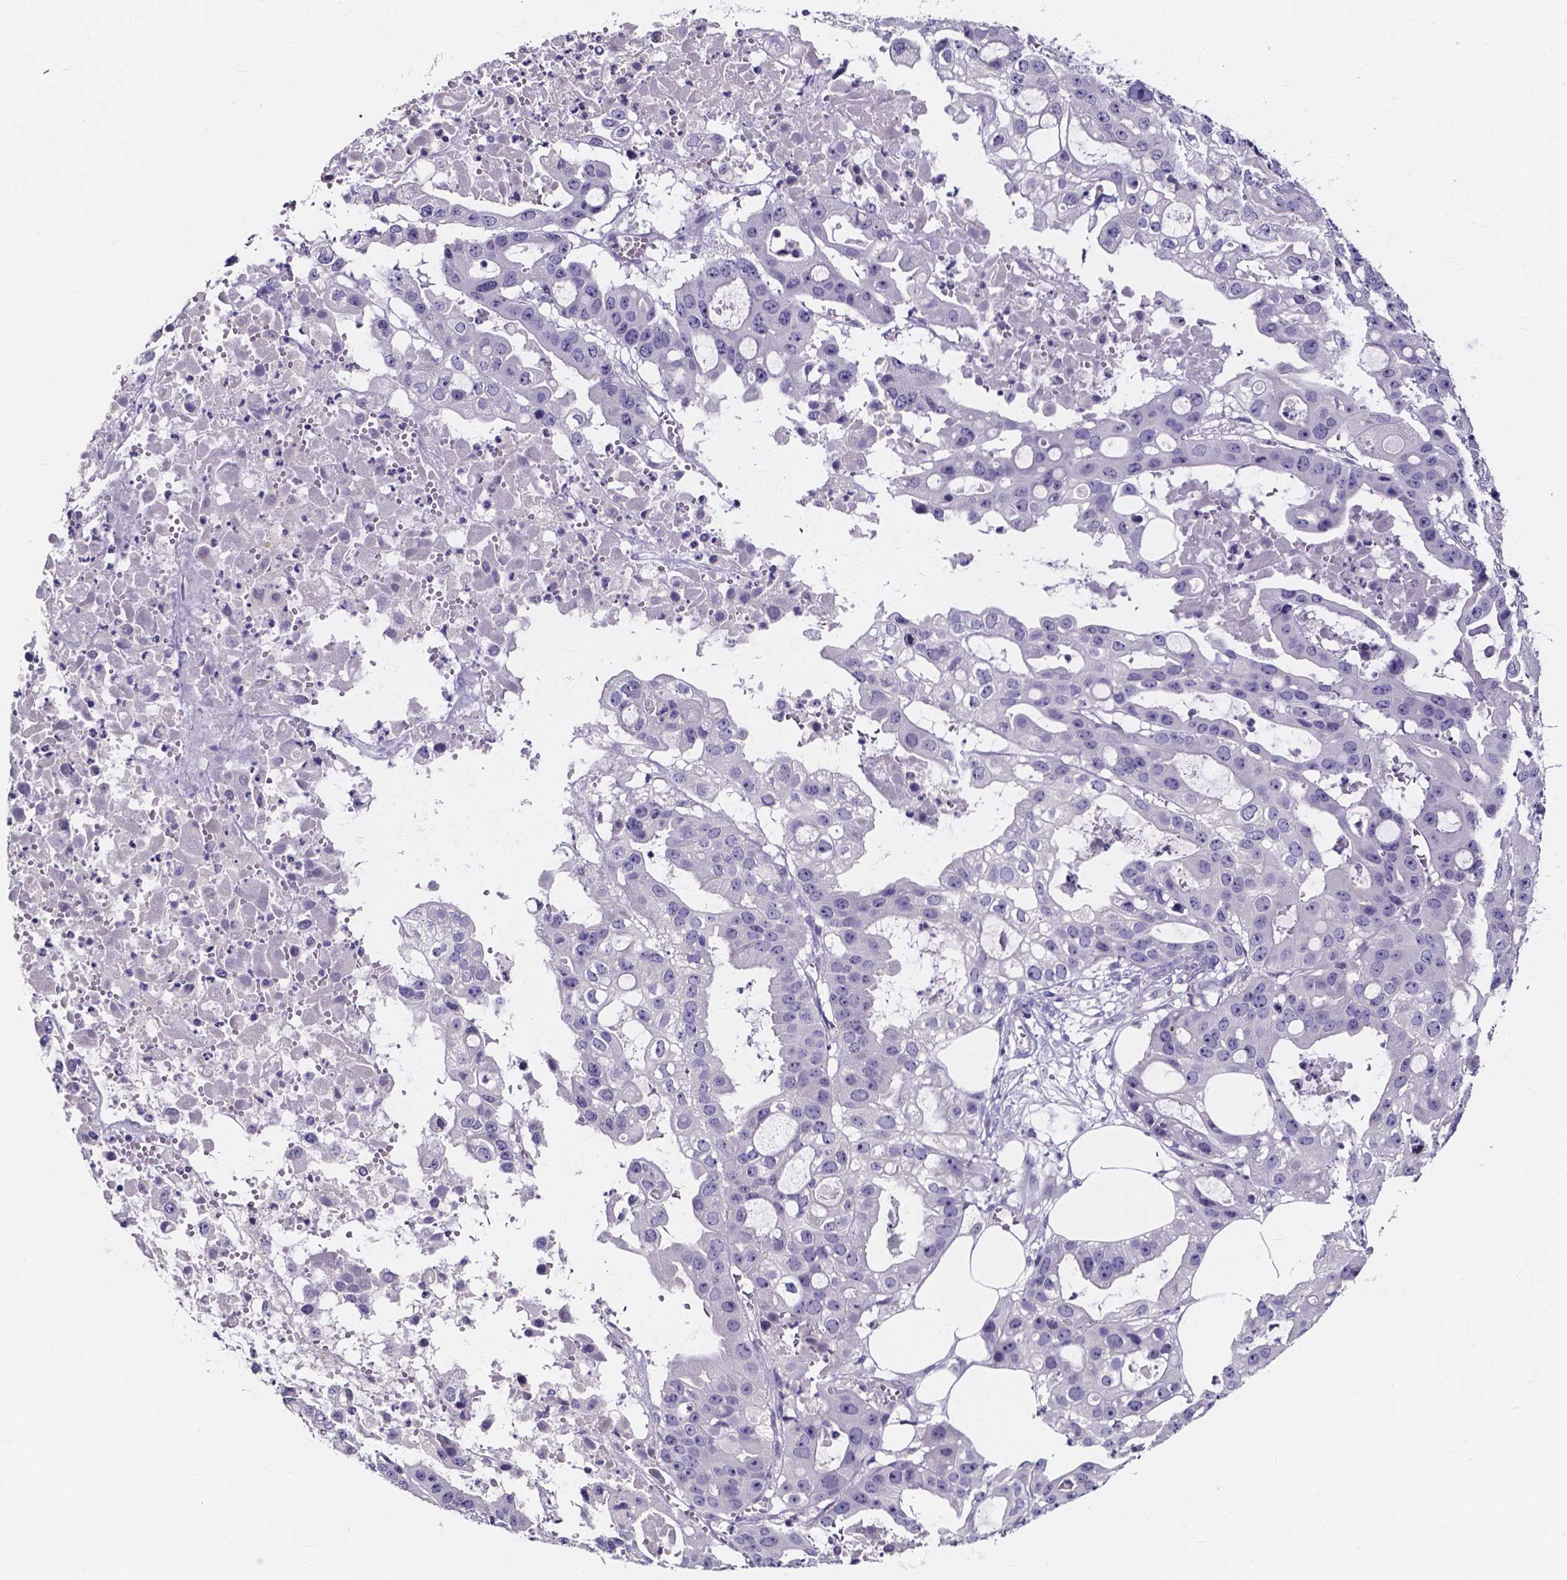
{"staining": {"intensity": "negative", "quantity": "none", "location": "none"}, "tissue": "ovarian cancer", "cell_type": "Tumor cells", "image_type": "cancer", "snomed": [{"axis": "morphology", "description": "Cystadenocarcinoma, serous, NOS"}, {"axis": "topography", "description": "Ovary"}], "caption": "Immunohistochemistry (IHC) micrograph of neoplastic tissue: human ovarian cancer stained with DAB demonstrates no significant protein positivity in tumor cells.", "gene": "SPOCD1", "patient": {"sex": "female", "age": 56}}